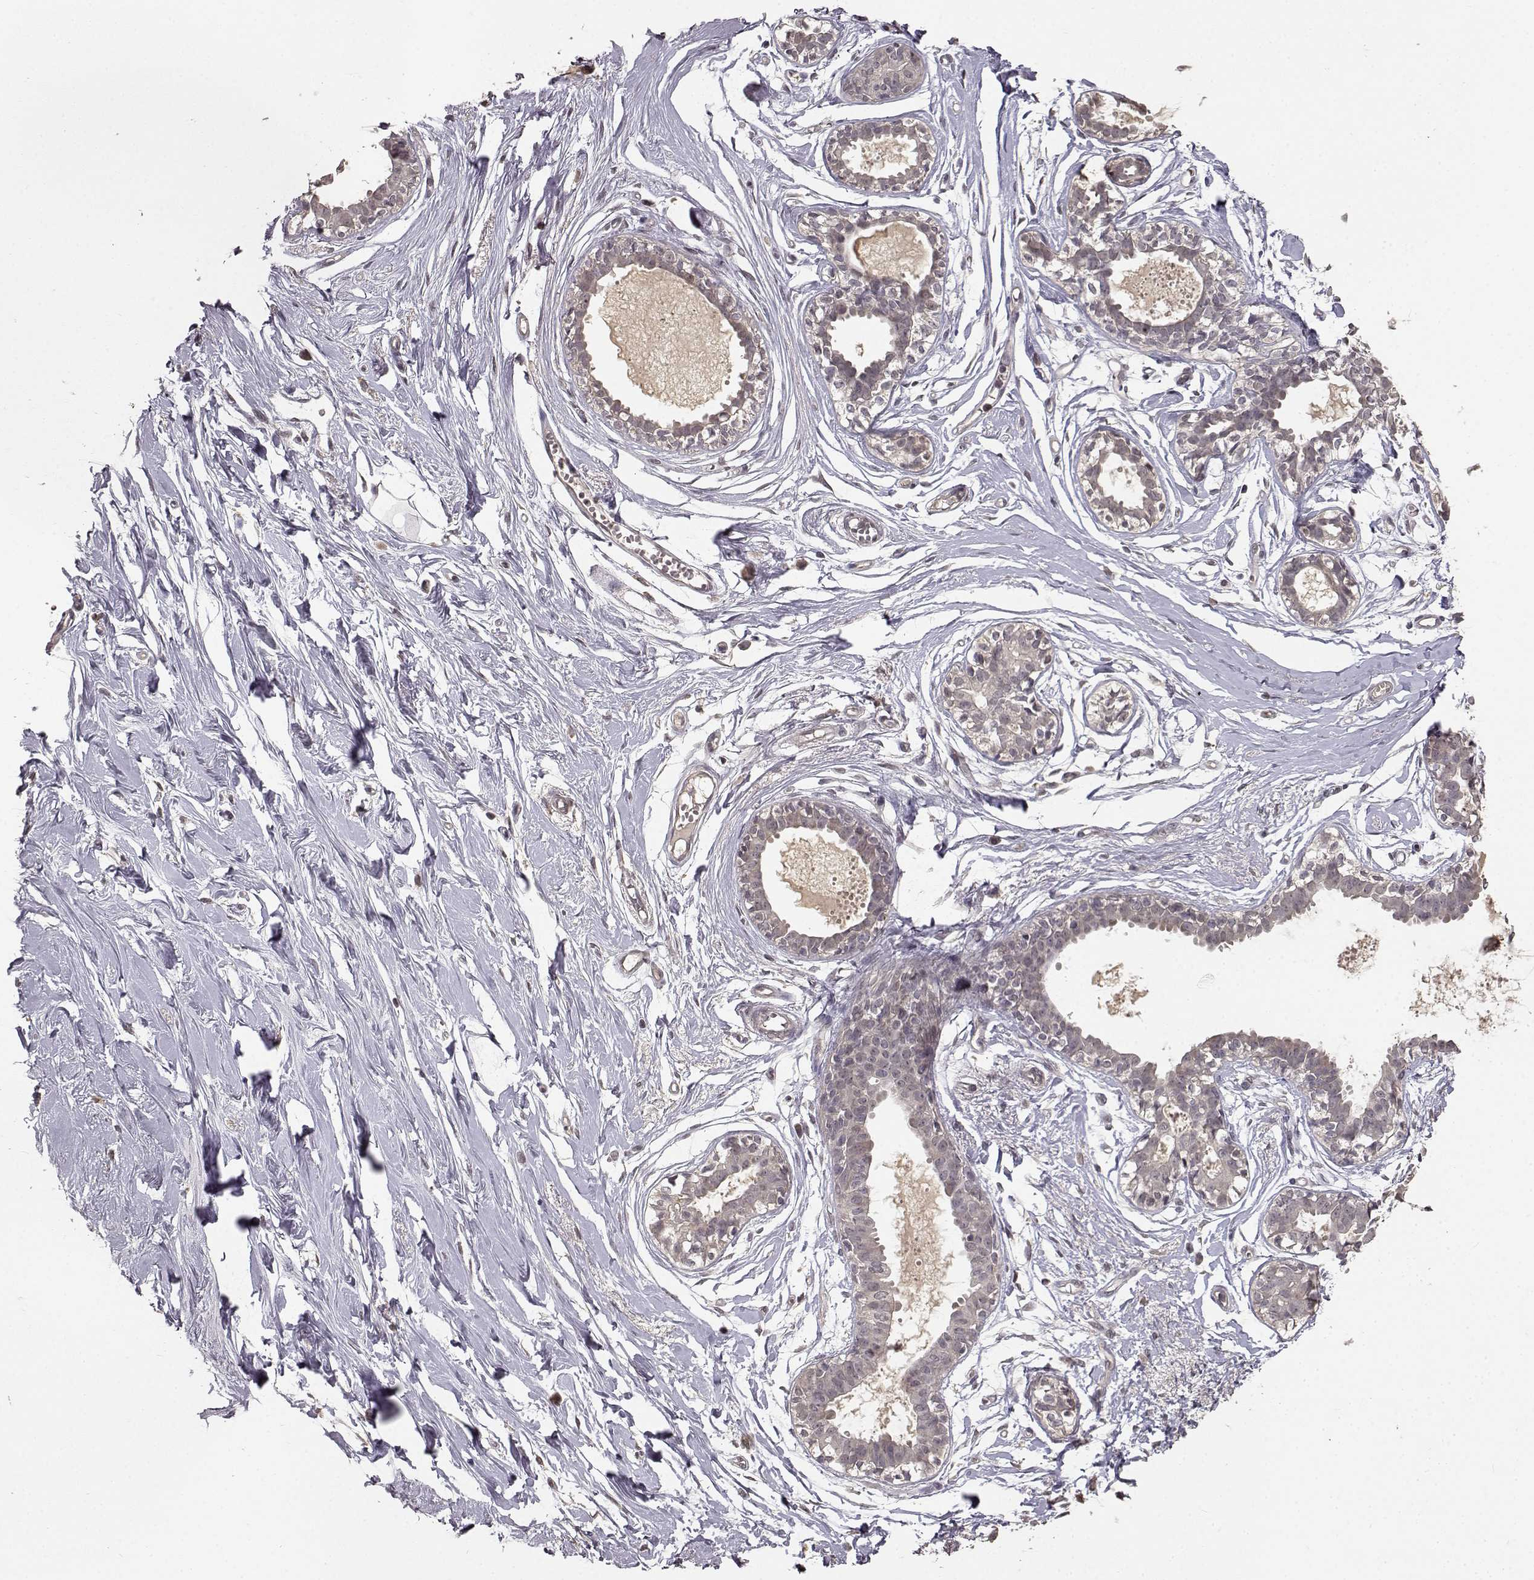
{"staining": {"intensity": "negative", "quantity": "none", "location": "none"}, "tissue": "breast", "cell_type": "Glandular cells", "image_type": "normal", "snomed": [{"axis": "morphology", "description": "Normal tissue, NOS"}, {"axis": "topography", "description": "Breast"}], "caption": "IHC of unremarkable breast reveals no staining in glandular cells. (DAB immunohistochemistry (IHC) visualized using brightfield microscopy, high magnification).", "gene": "NTRK2", "patient": {"sex": "female", "age": 49}}